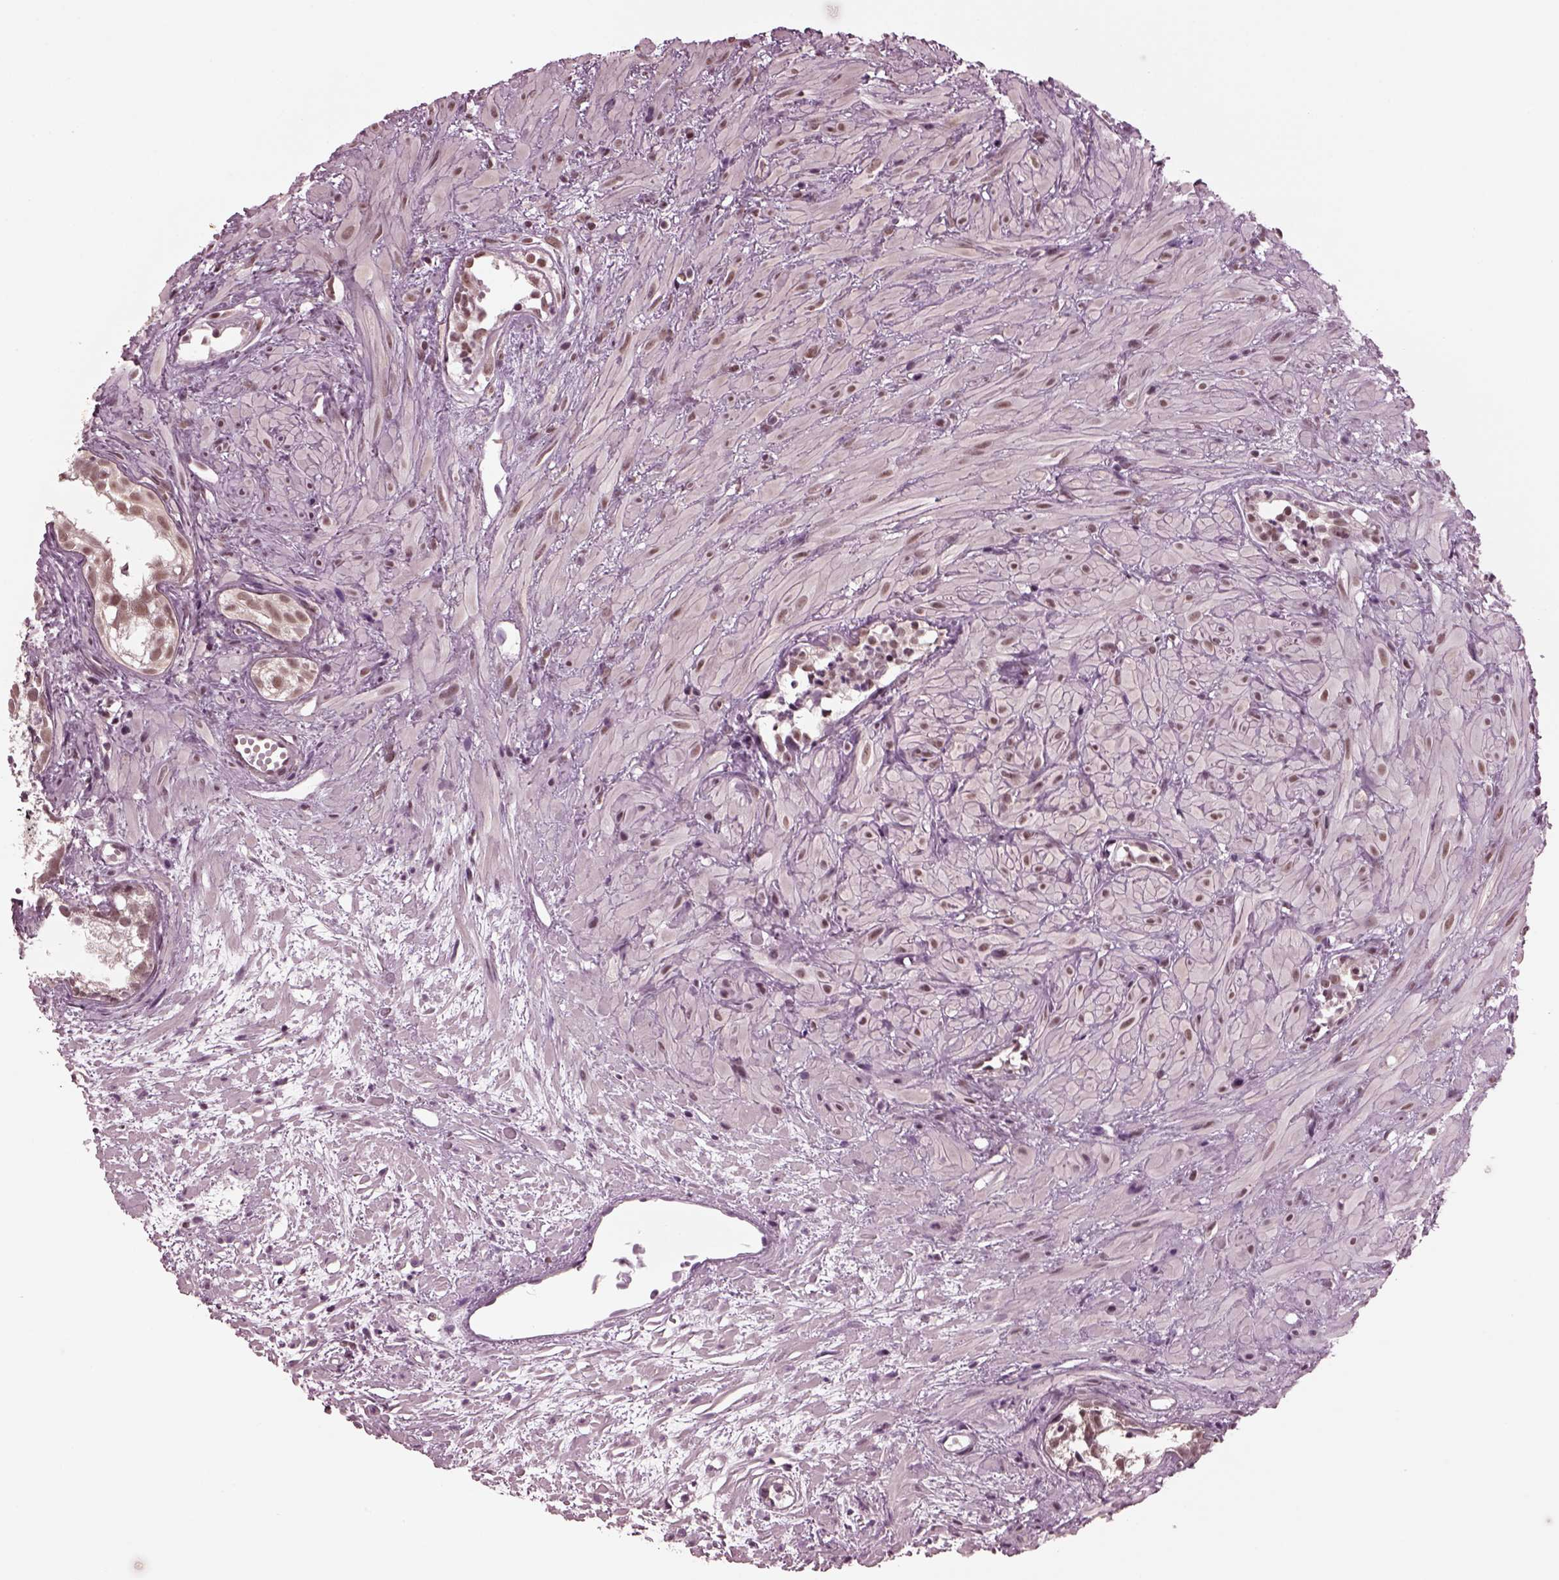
{"staining": {"intensity": "moderate", "quantity": ">75%", "location": "nuclear"}, "tissue": "prostate cancer", "cell_type": "Tumor cells", "image_type": "cancer", "snomed": [{"axis": "morphology", "description": "Adenocarcinoma, High grade"}, {"axis": "topography", "description": "Prostate"}], "caption": "Immunohistochemistry staining of prostate adenocarcinoma (high-grade), which demonstrates medium levels of moderate nuclear staining in approximately >75% of tumor cells indicating moderate nuclear protein staining. The staining was performed using DAB (3,3'-diaminobenzidine) (brown) for protein detection and nuclei were counterstained in hematoxylin (blue).", "gene": "RUVBL2", "patient": {"sex": "male", "age": 79}}